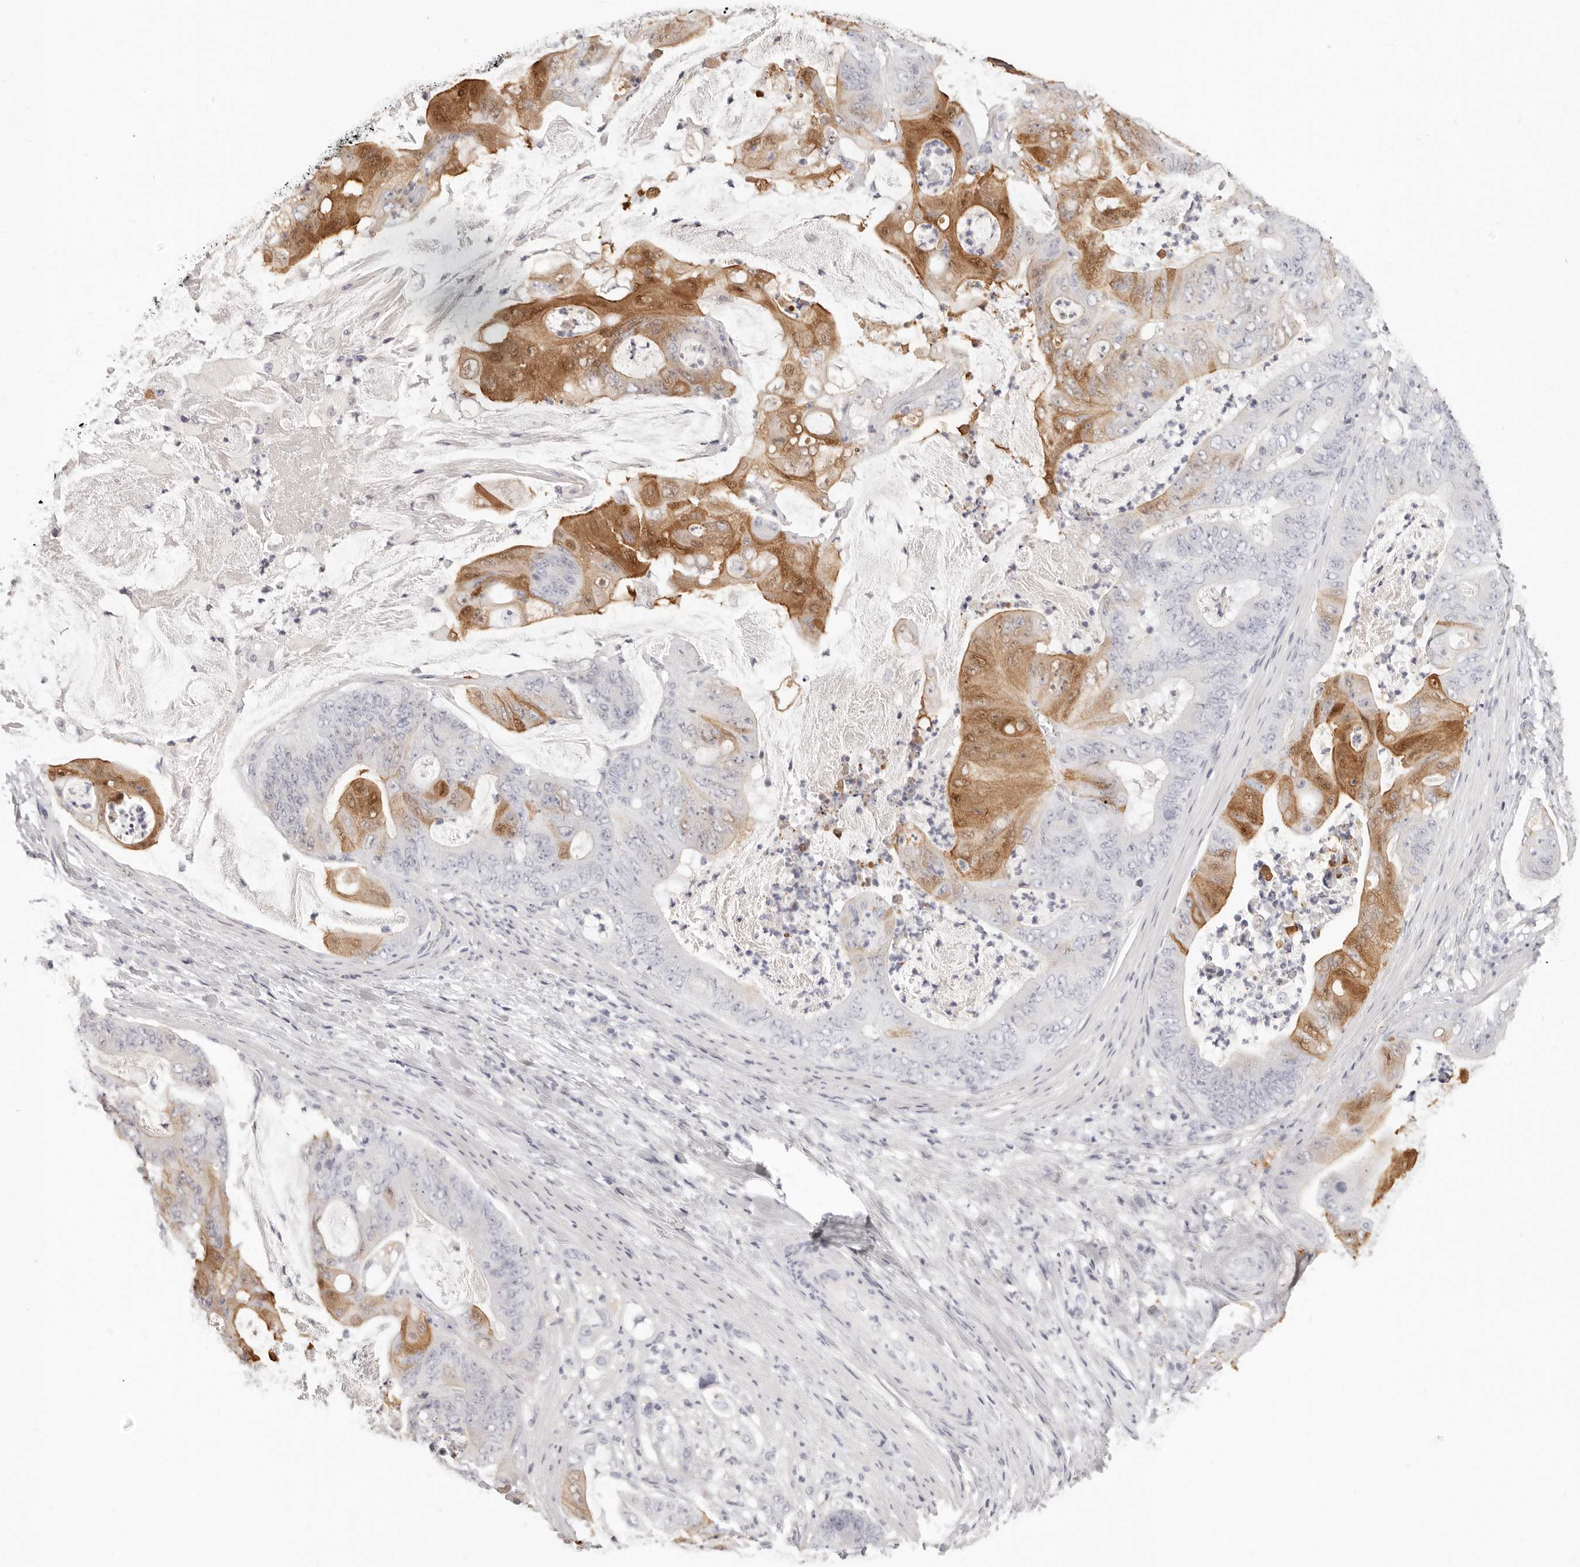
{"staining": {"intensity": "moderate", "quantity": "25%-75%", "location": "cytoplasmic/membranous,nuclear"}, "tissue": "stomach cancer", "cell_type": "Tumor cells", "image_type": "cancer", "snomed": [{"axis": "morphology", "description": "Adenocarcinoma, NOS"}, {"axis": "topography", "description": "Stomach"}], "caption": "The image shows a brown stain indicating the presence of a protein in the cytoplasmic/membranous and nuclear of tumor cells in stomach cancer. The protein of interest is shown in brown color, while the nuclei are stained blue.", "gene": "FABP1", "patient": {"sex": "female", "age": 73}}